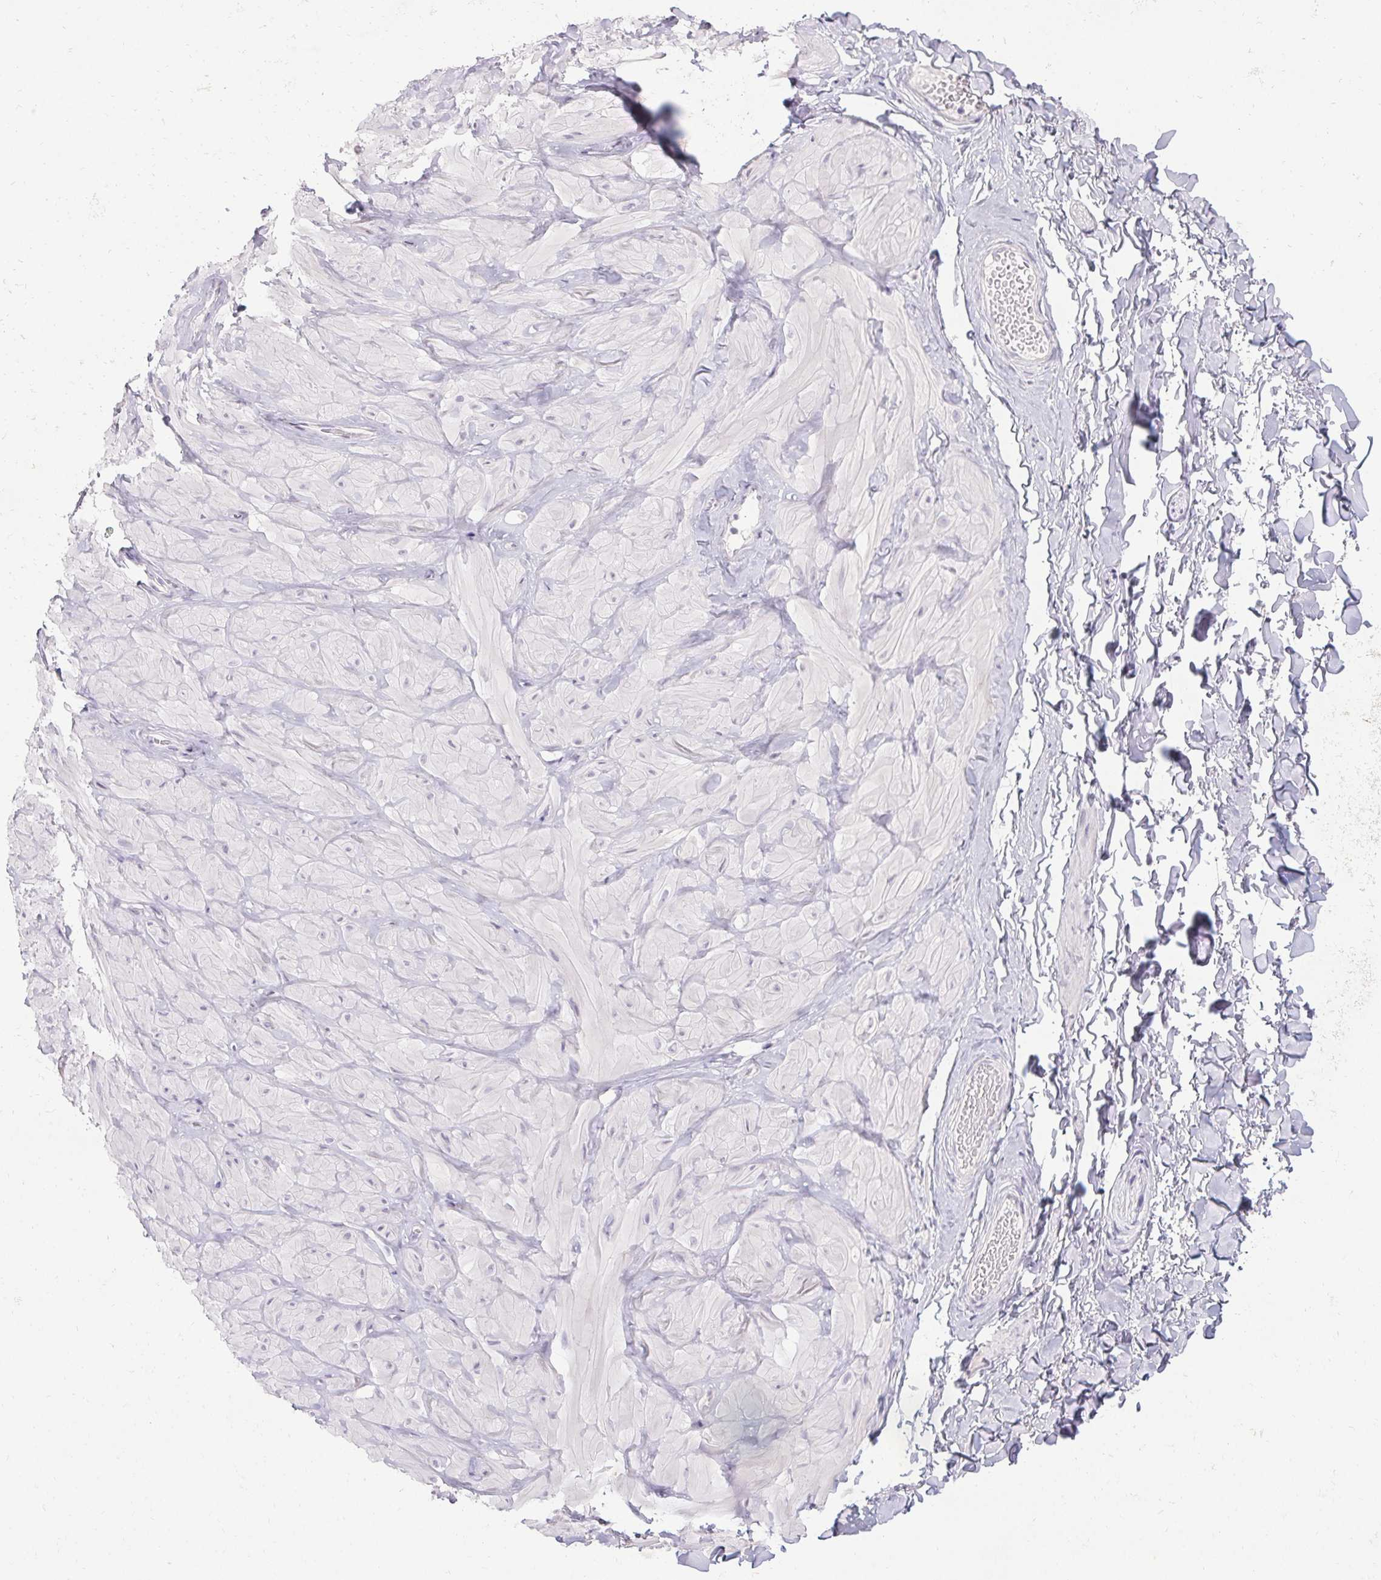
{"staining": {"intensity": "negative", "quantity": "none", "location": "none"}, "tissue": "soft tissue", "cell_type": "Fibroblasts", "image_type": "normal", "snomed": [{"axis": "morphology", "description": "Normal tissue, NOS"}, {"axis": "topography", "description": "Soft tissue"}, {"axis": "topography", "description": "Adipose tissue"}, {"axis": "topography", "description": "Vascular tissue"}, {"axis": "topography", "description": "Peripheral nerve tissue"}], "caption": "This micrograph is of unremarkable soft tissue stained with IHC to label a protein in brown with the nuclei are counter-stained blue. There is no staining in fibroblasts. (DAB immunohistochemistry with hematoxylin counter stain).", "gene": "PMEL", "patient": {"sex": "male", "age": 29}}